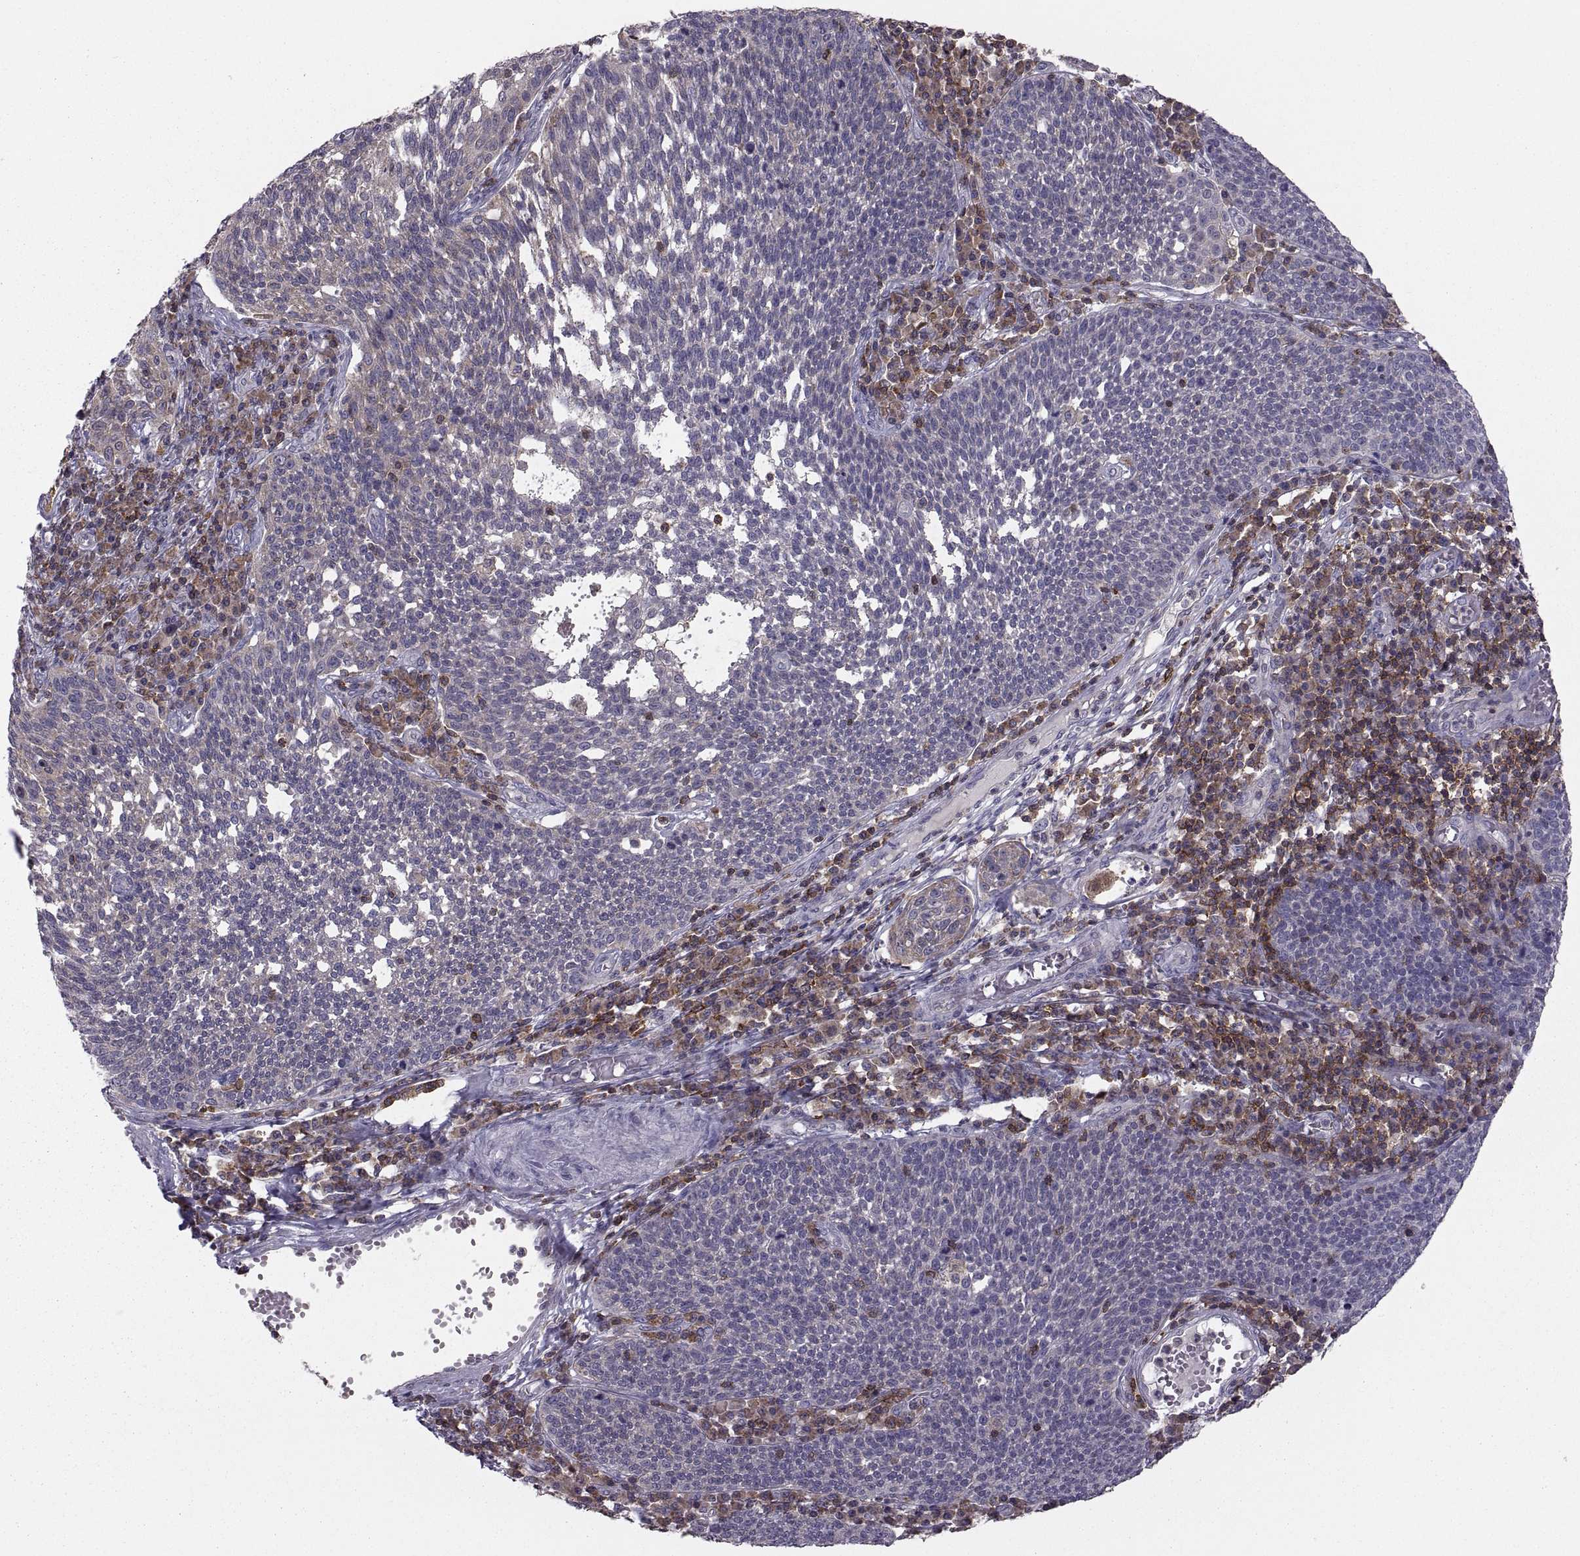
{"staining": {"intensity": "weak", "quantity": "<25%", "location": "cytoplasmic/membranous"}, "tissue": "cervical cancer", "cell_type": "Tumor cells", "image_type": "cancer", "snomed": [{"axis": "morphology", "description": "Squamous cell carcinoma, NOS"}, {"axis": "topography", "description": "Cervix"}], "caption": "There is no significant positivity in tumor cells of cervical cancer (squamous cell carcinoma).", "gene": "EZR", "patient": {"sex": "female", "age": 34}}